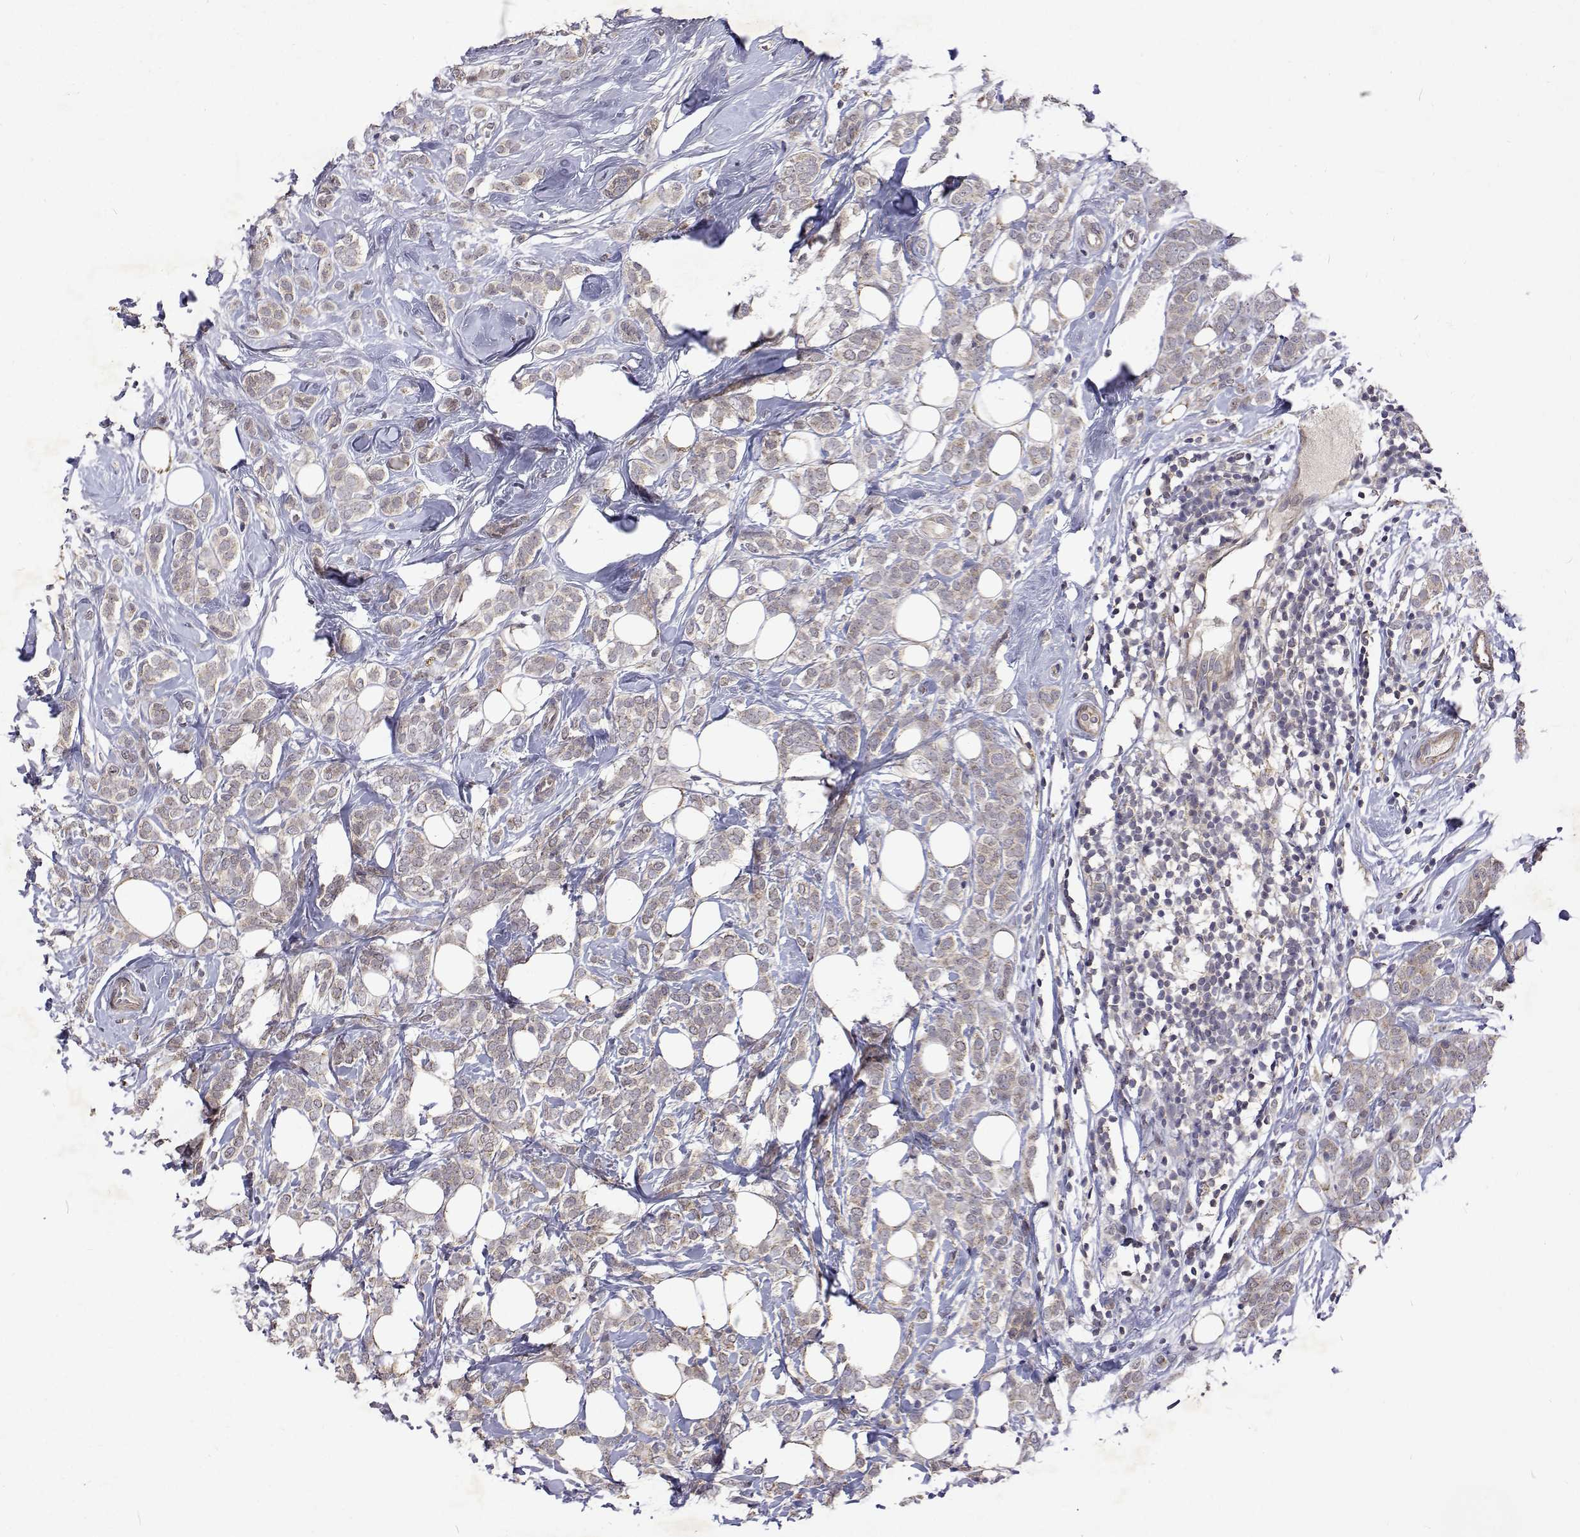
{"staining": {"intensity": "weak", "quantity": "25%-75%", "location": "cytoplasmic/membranous"}, "tissue": "breast cancer", "cell_type": "Tumor cells", "image_type": "cancer", "snomed": [{"axis": "morphology", "description": "Lobular carcinoma"}, {"axis": "topography", "description": "Breast"}], "caption": "Weak cytoplasmic/membranous protein expression is appreciated in about 25%-75% of tumor cells in breast cancer.", "gene": "ALKBH8", "patient": {"sex": "female", "age": 49}}